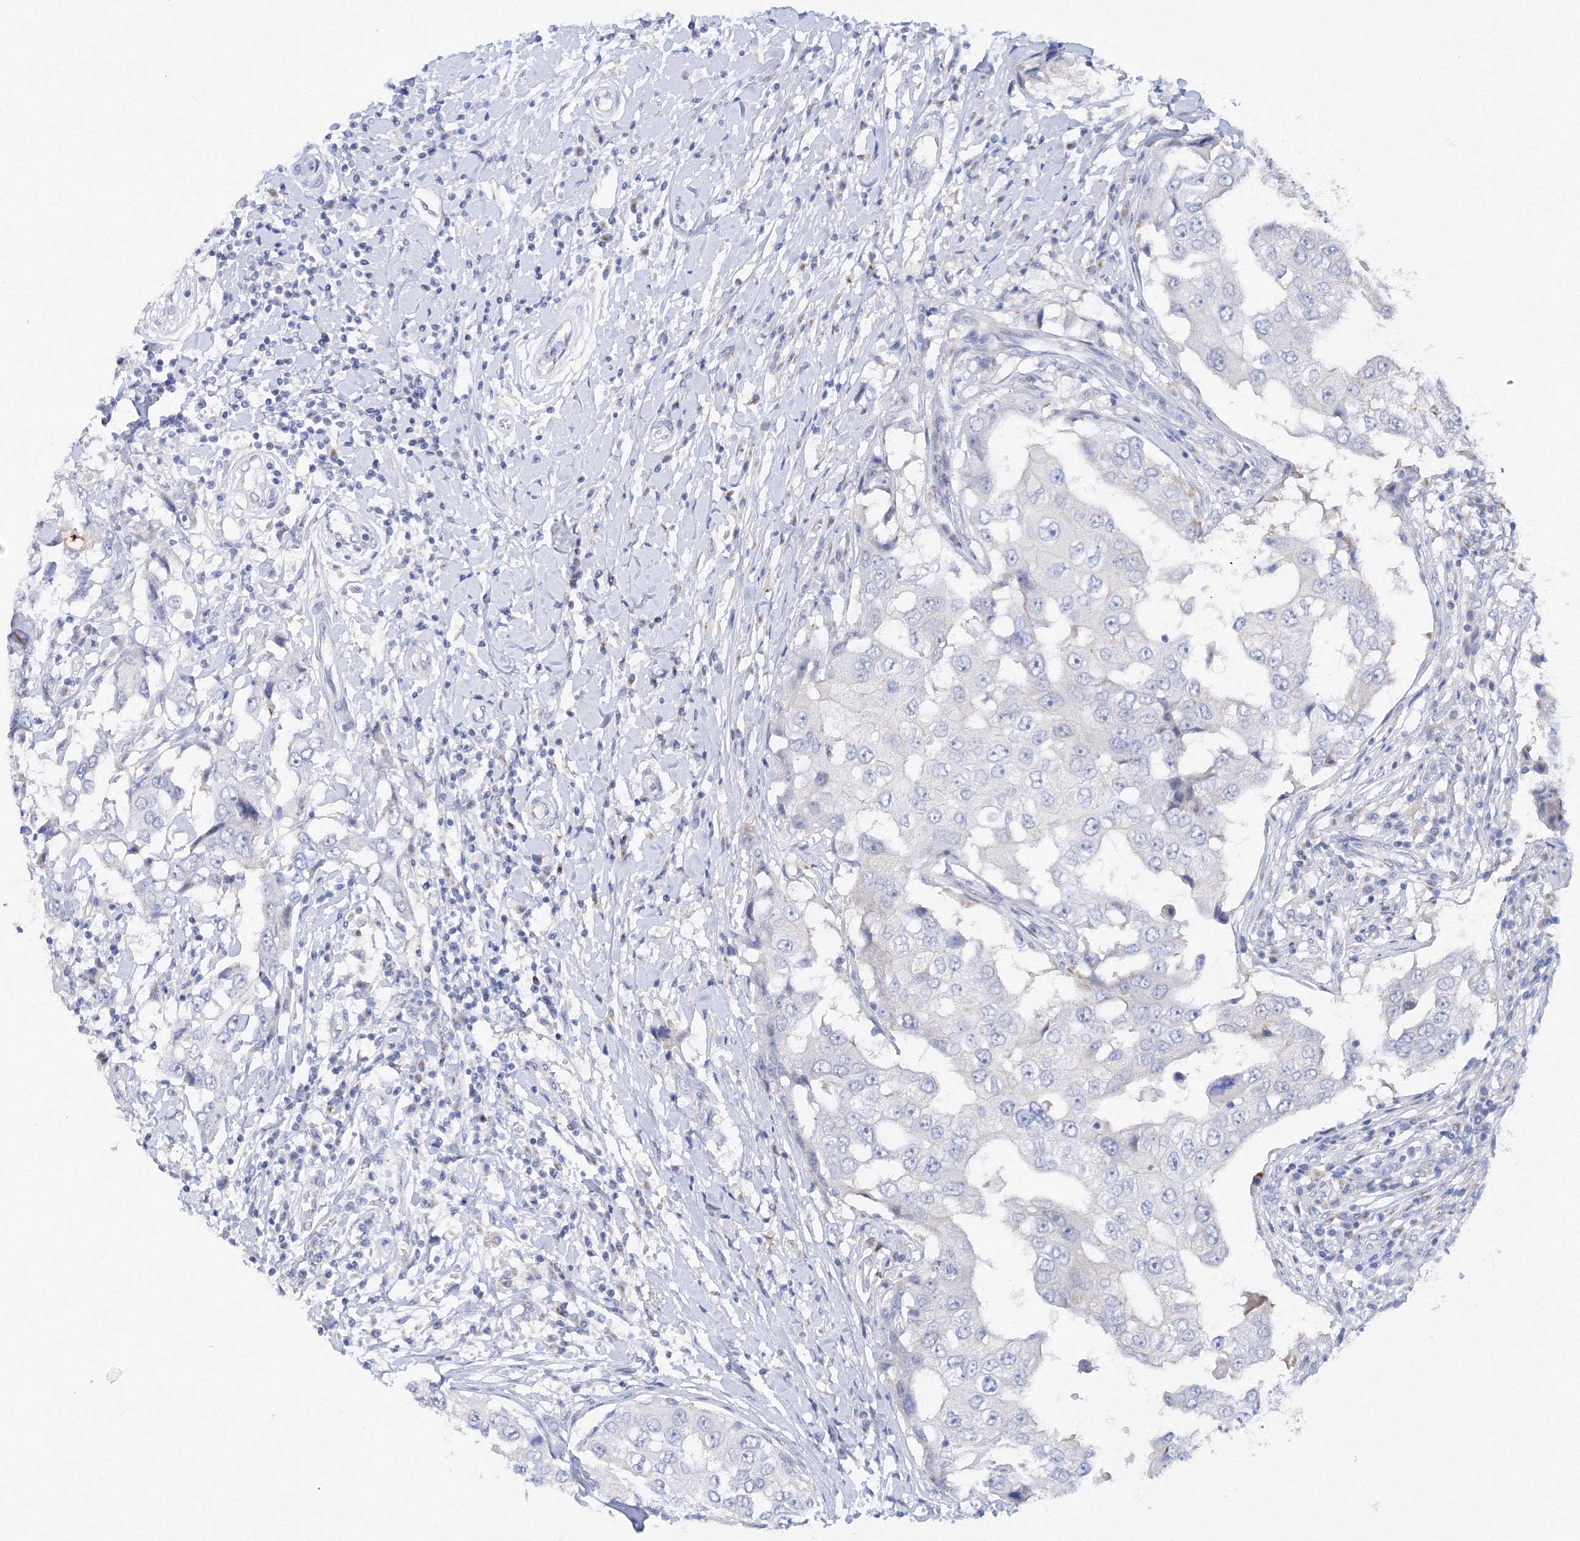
{"staining": {"intensity": "negative", "quantity": "none", "location": "none"}, "tissue": "breast cancer", "cell_type": "Tumor cells", "image_type": "cancer", "snomed": [{"axis": "morphology", "description": "Duct carcinoma"}, {"axis": "topography", "description": "Breast"}], "caption": "IHC of breast cancer (invasive ductal carcinoma) shows no expression in tumor cells.", "gene": "TAMM41", "patient": {"sex": "female", "age": 27}}